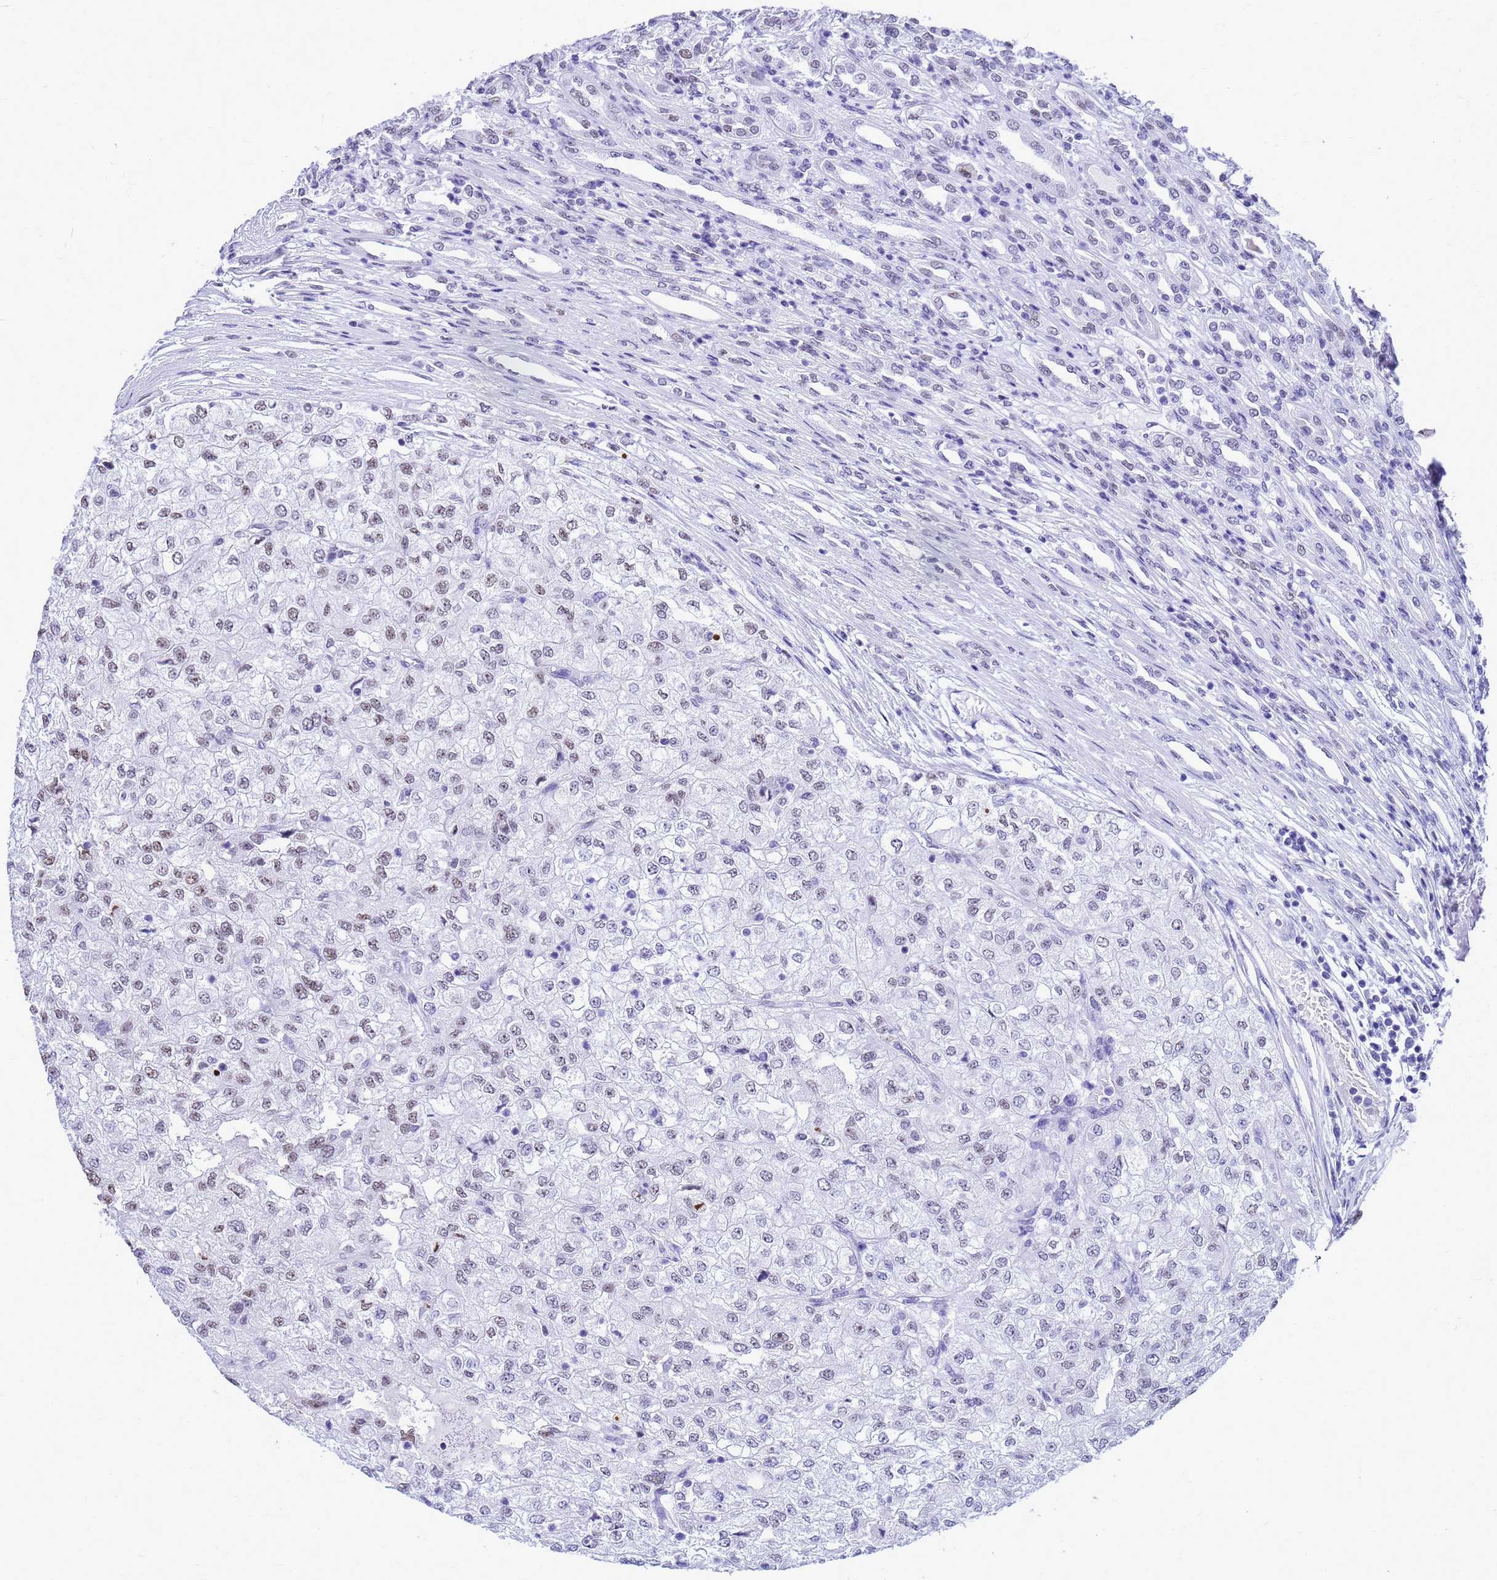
{"staining": {"intensity": "weak", "quantity": "<25%", "location": "nuclear"}, "tissue": "renal cancer", "cell_type": "Tumor cells", "image_type": "cancer", "snomed": [{"axis": "morphology", "description": "Adenocarcinoma, NOS"}, {"axis": "topography", "description": "Kidney"}], "caption": "Immunohistochemistry photomicrograph of renal adenocarcinoma stained for a protein (brown), which demonstrates no staining in tumor cells.", "gene": "SART3", "patient": {"sex": "female", "age": 54}}